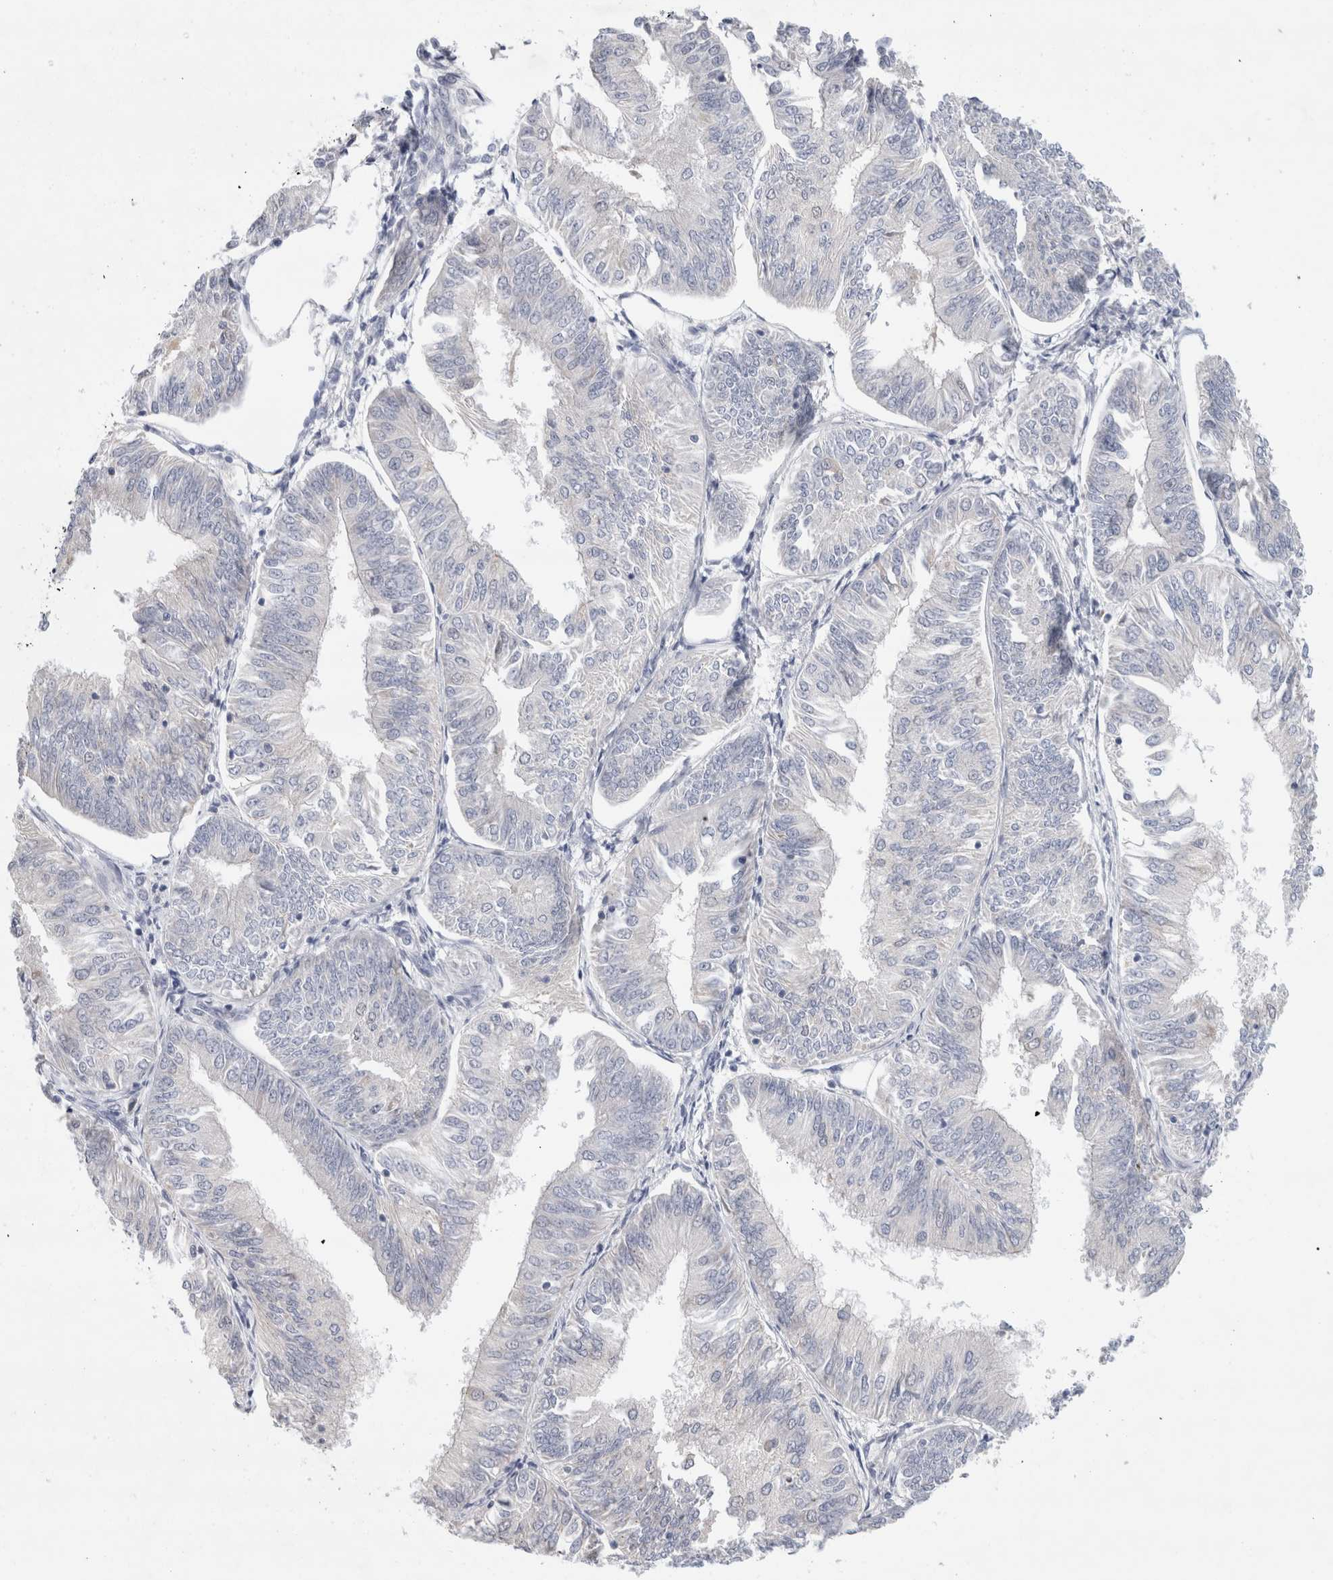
{"staining": {"intensity": "negative", "quantity": "none", "location": "none"}, "tissue": "endometrial cancer", "cell_type": "Tumor cells", "image_type": "cancer", "snomed": [{"axis": "morphology", "description": "Adenocarcinoma, NOS"}, {"axis": "topography", "description": "Endometrium"}], "caption": "Photomicrograph shows no protein staining in tumor cells of adenocarcinoma (endometrial) tissue.", "gene": "KNL1", "patient": {"sex": "female", "age": 58}}